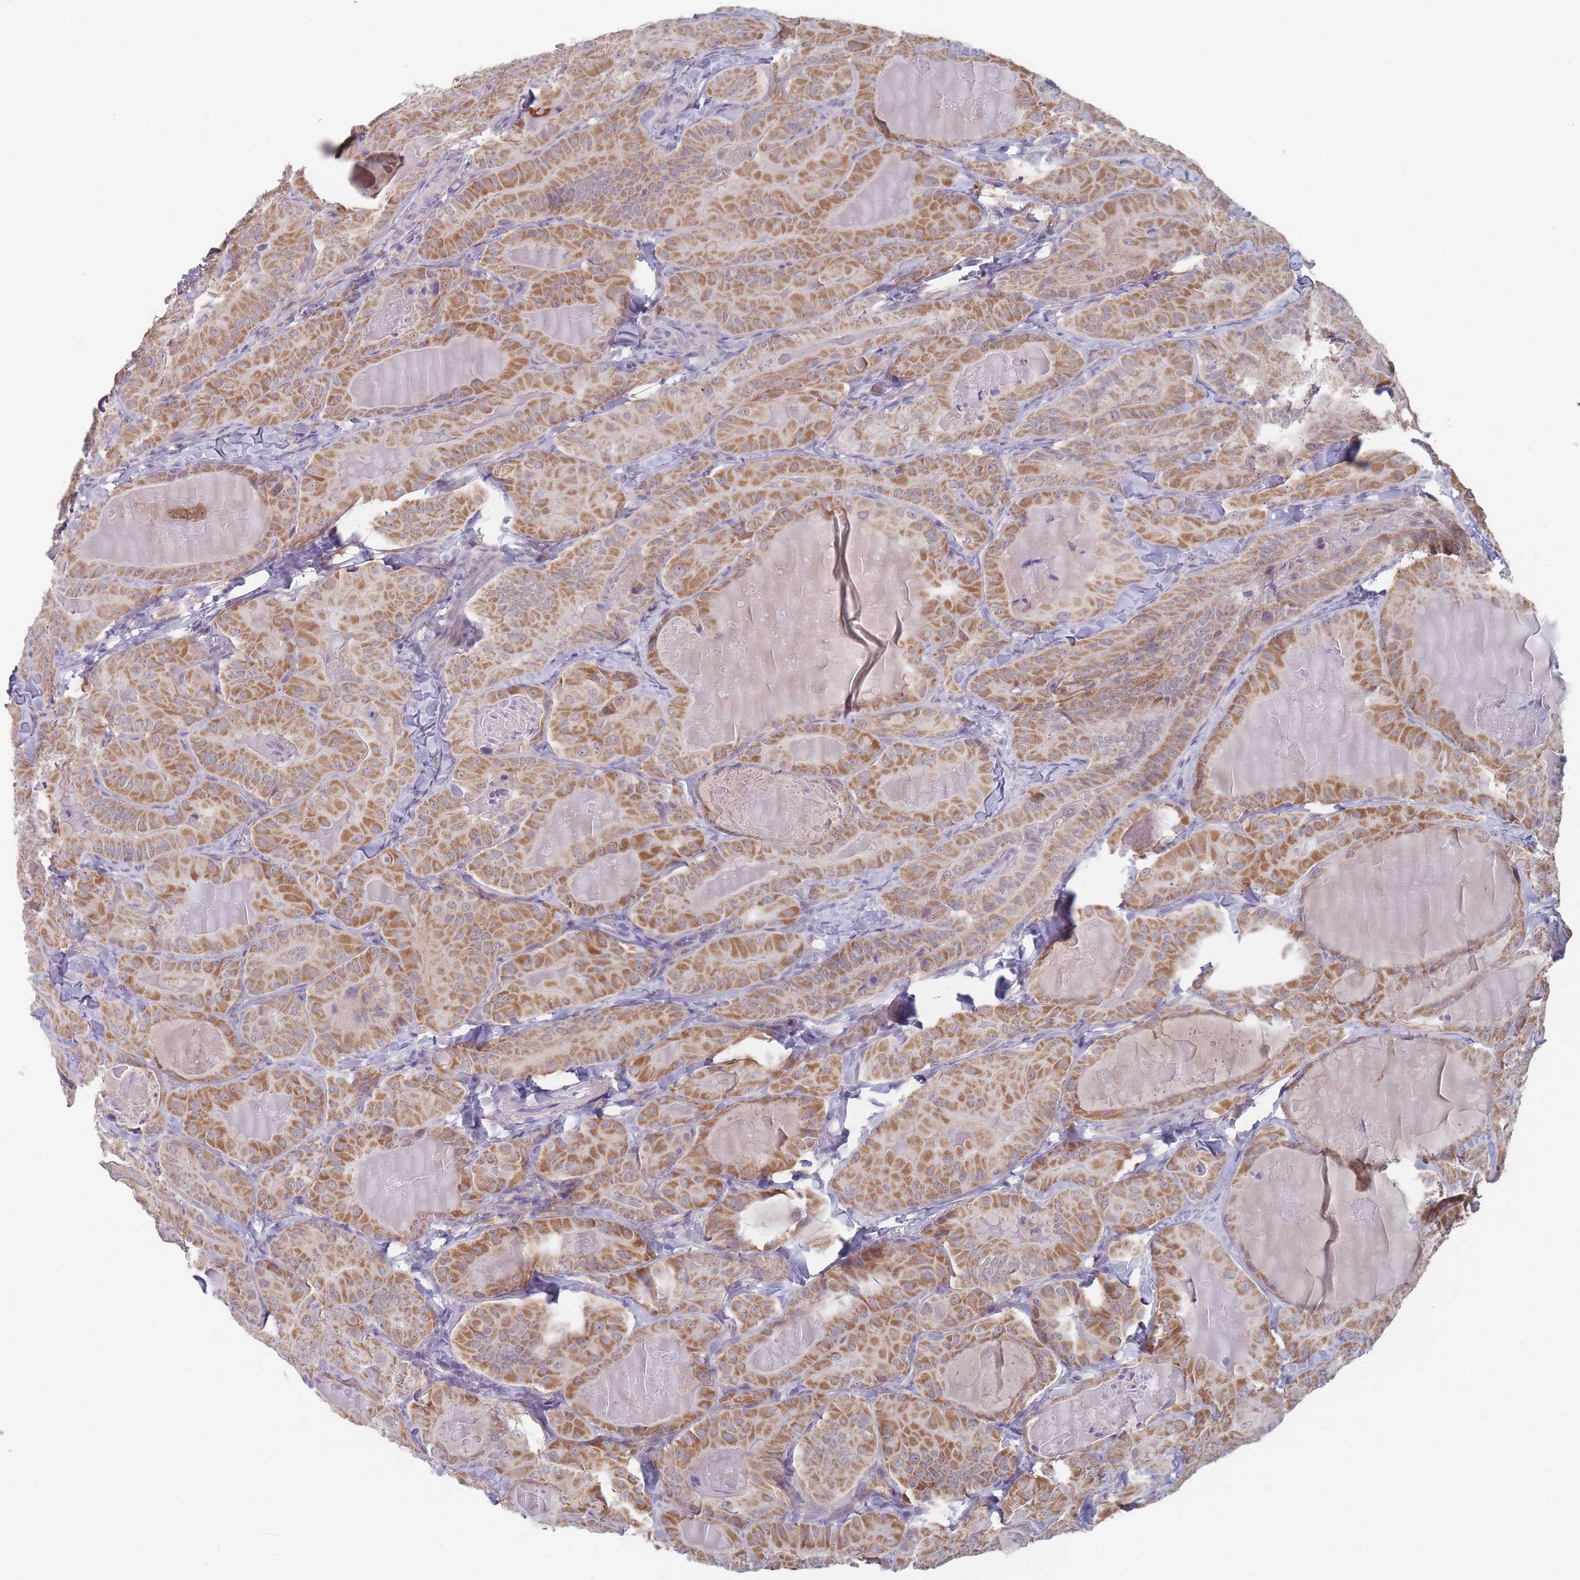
{"staining": {"intensity": "moderate", "quantity": ">75%", "location": "cytoplasmic/membranous"}, "tissue": "thyroid cancer", "cell_type": "Tumor cells", "image_type": "cancer", "snomed": [{"axis": "morphology", "description": "Papillary adenocarcinoma, NOS"}, {"axis": "topography", "description": "Thyroid gland"}], "caption": "About >75% of tumor cells in papillary adenocarcinoma (thyroid) demonstrate moderate cytoplasmic/membranous protein positivity as visualized by brown immunohistochemical staining.", "gene": "PEX7", "patient": {"sex": "female", "age": 68}}